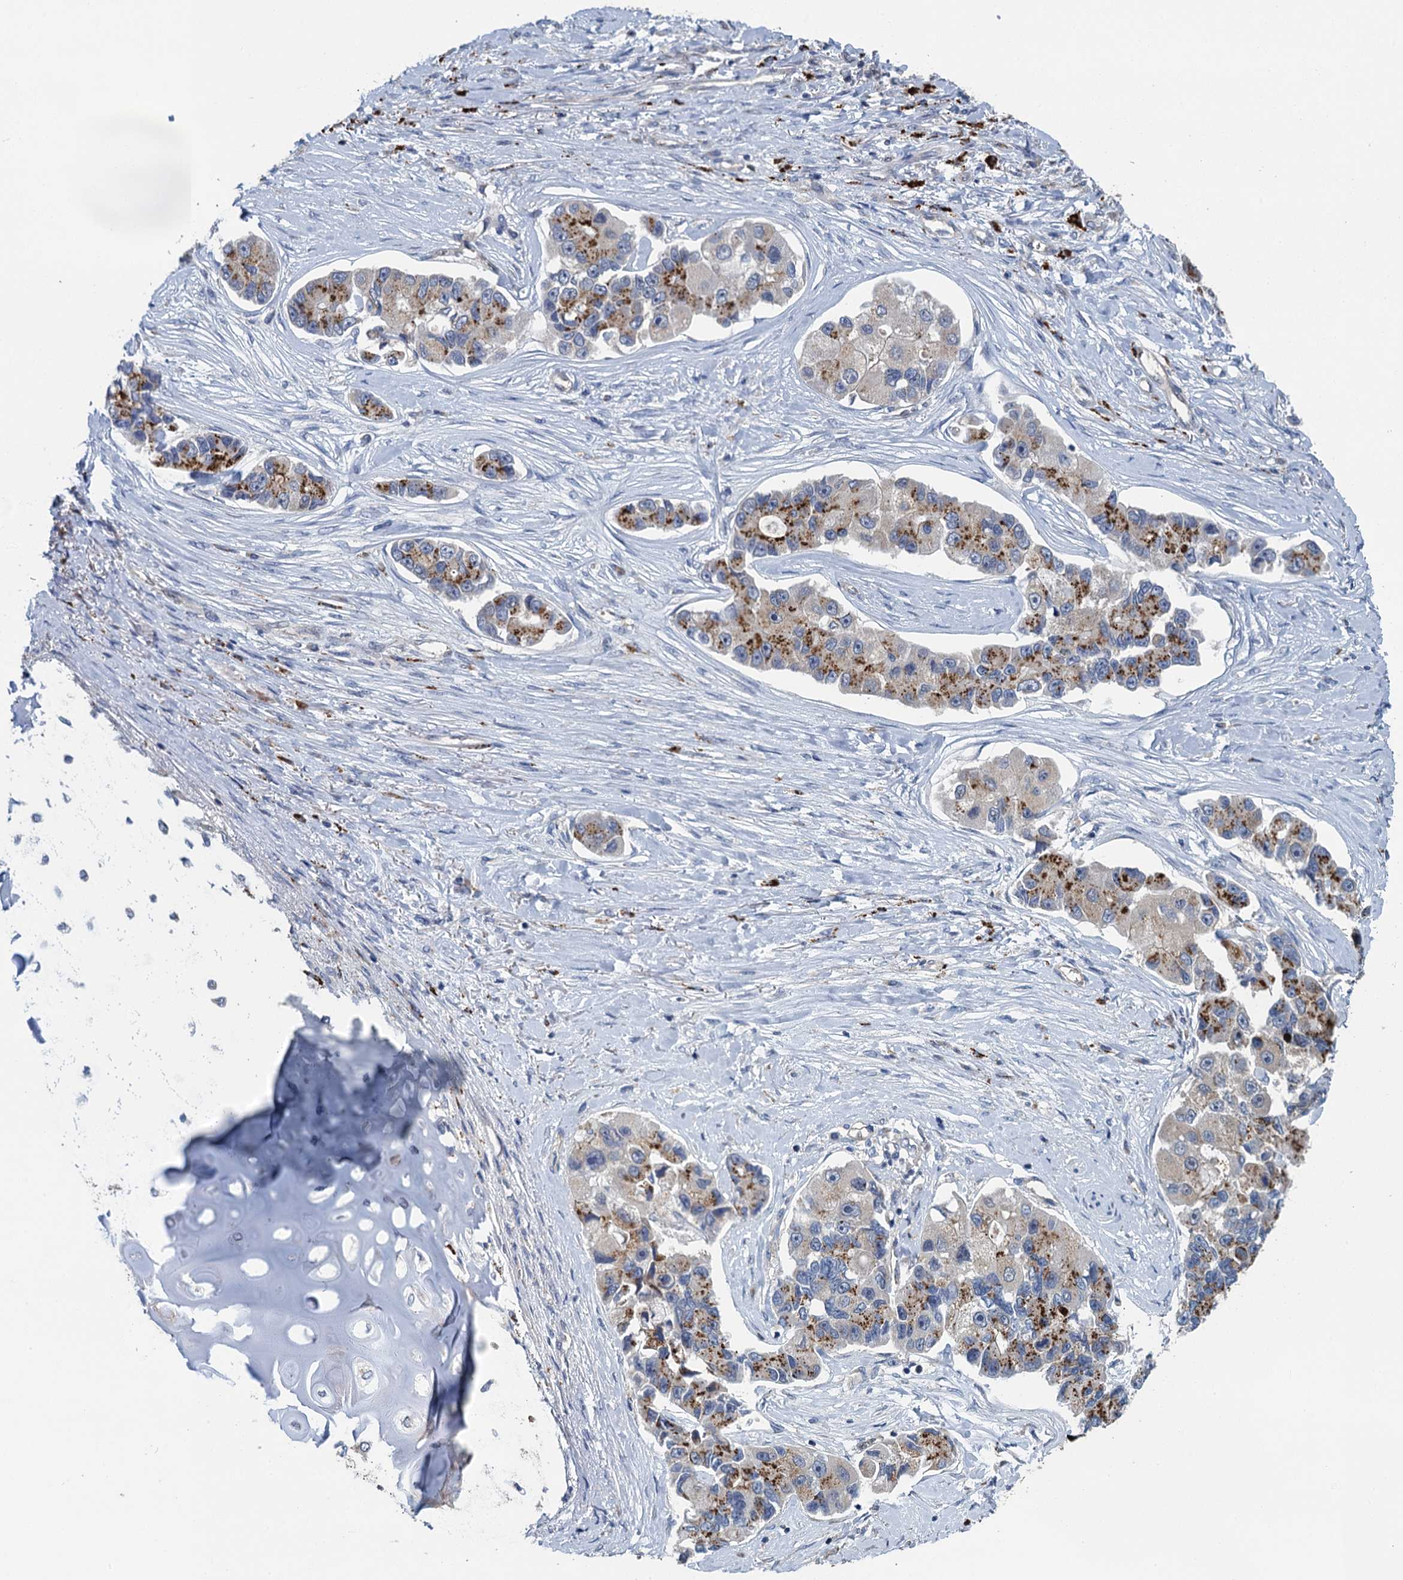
{"staining": {"intensity": "moderate", "quantity": "25%-75%", "location": "cytoplasmic/membranous"}, "tissue": "lung cancer", "cell_type": "Tumor cells", "image_type": "cancer", "snomed": [{"axis": "morphology", "description": "Adenocarcinoma, NOS"}, {"axis": "topography", "description": "Lung"}], "caption": "Immunohistochemistry (IHC) (DAB) staining of adenocarcinoma (lung) displays moderate cytoplasmic/membranous protein staining in approximately 25%-75% of tumor cells. (Stains: DAB in brown, nuclei in blue, Microscopy: brightfield microscopy at high magnification).", "gene": "KBTBD8", "patient": {"sex": "female", "age": 54}}